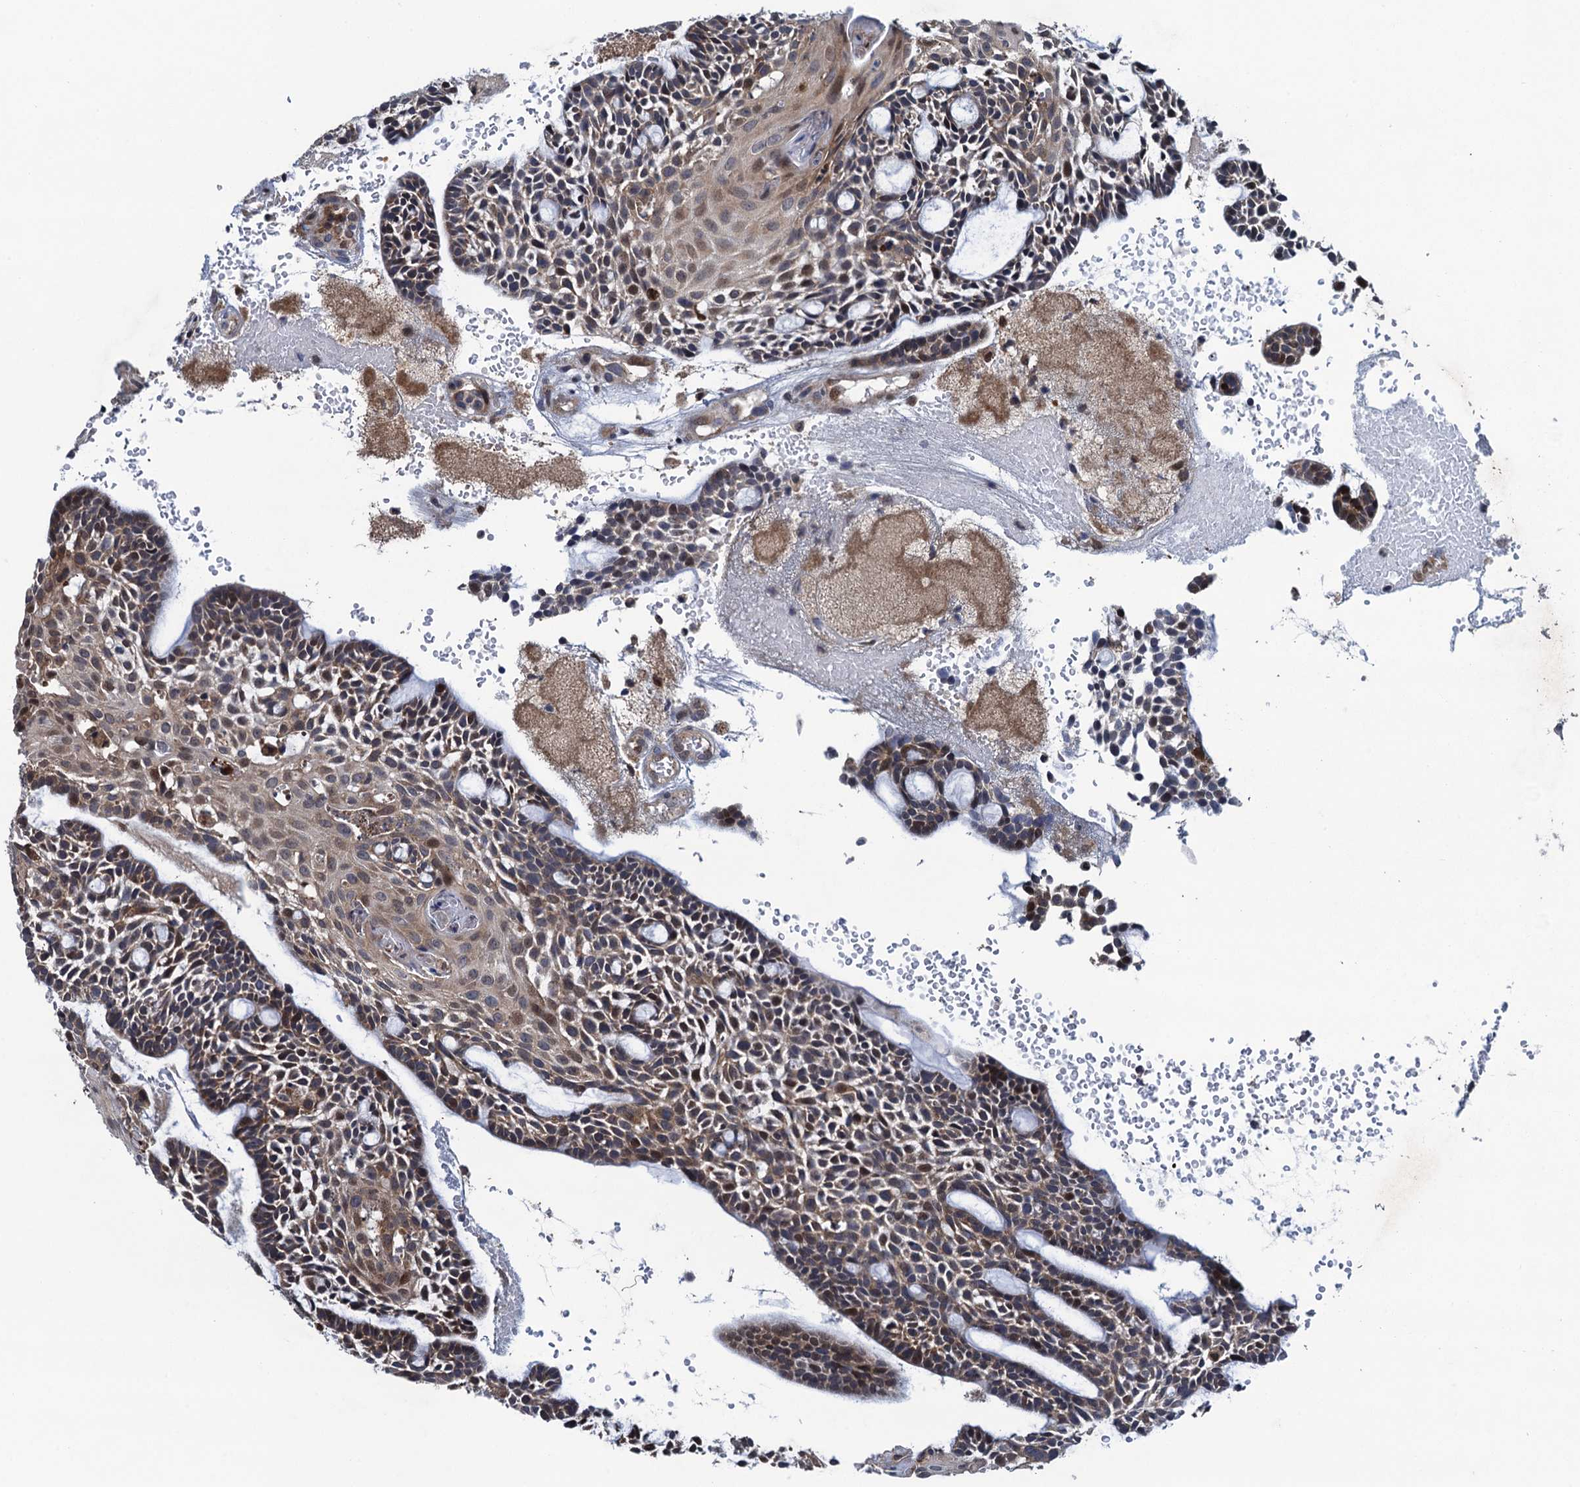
{"staining": {"intensity": "weak", "quantity": ">75%", "location": "cytoplasmic/membranous,nuclear"}, "tissue": "head and neck cancer", "cell_type": "Tumor cells", "image_type": "cancer", "snomed": [{"axis": "morphology", "description": "Adenocarcinoma, NOS"}, {"axis": "topography", "description": "Subcutis"}, {"axis": "topography", "description": "Head-Neck"}], "caption": "Protein analysis of head and neck cancer (adenocarcinoma) tissue demonstrates weak cytoplasmic/membranous and nuclear positivity in approximately >75% of tumor cells.", "gene": "CNTN5", "patient": {"sex": "female", "age": 73}}